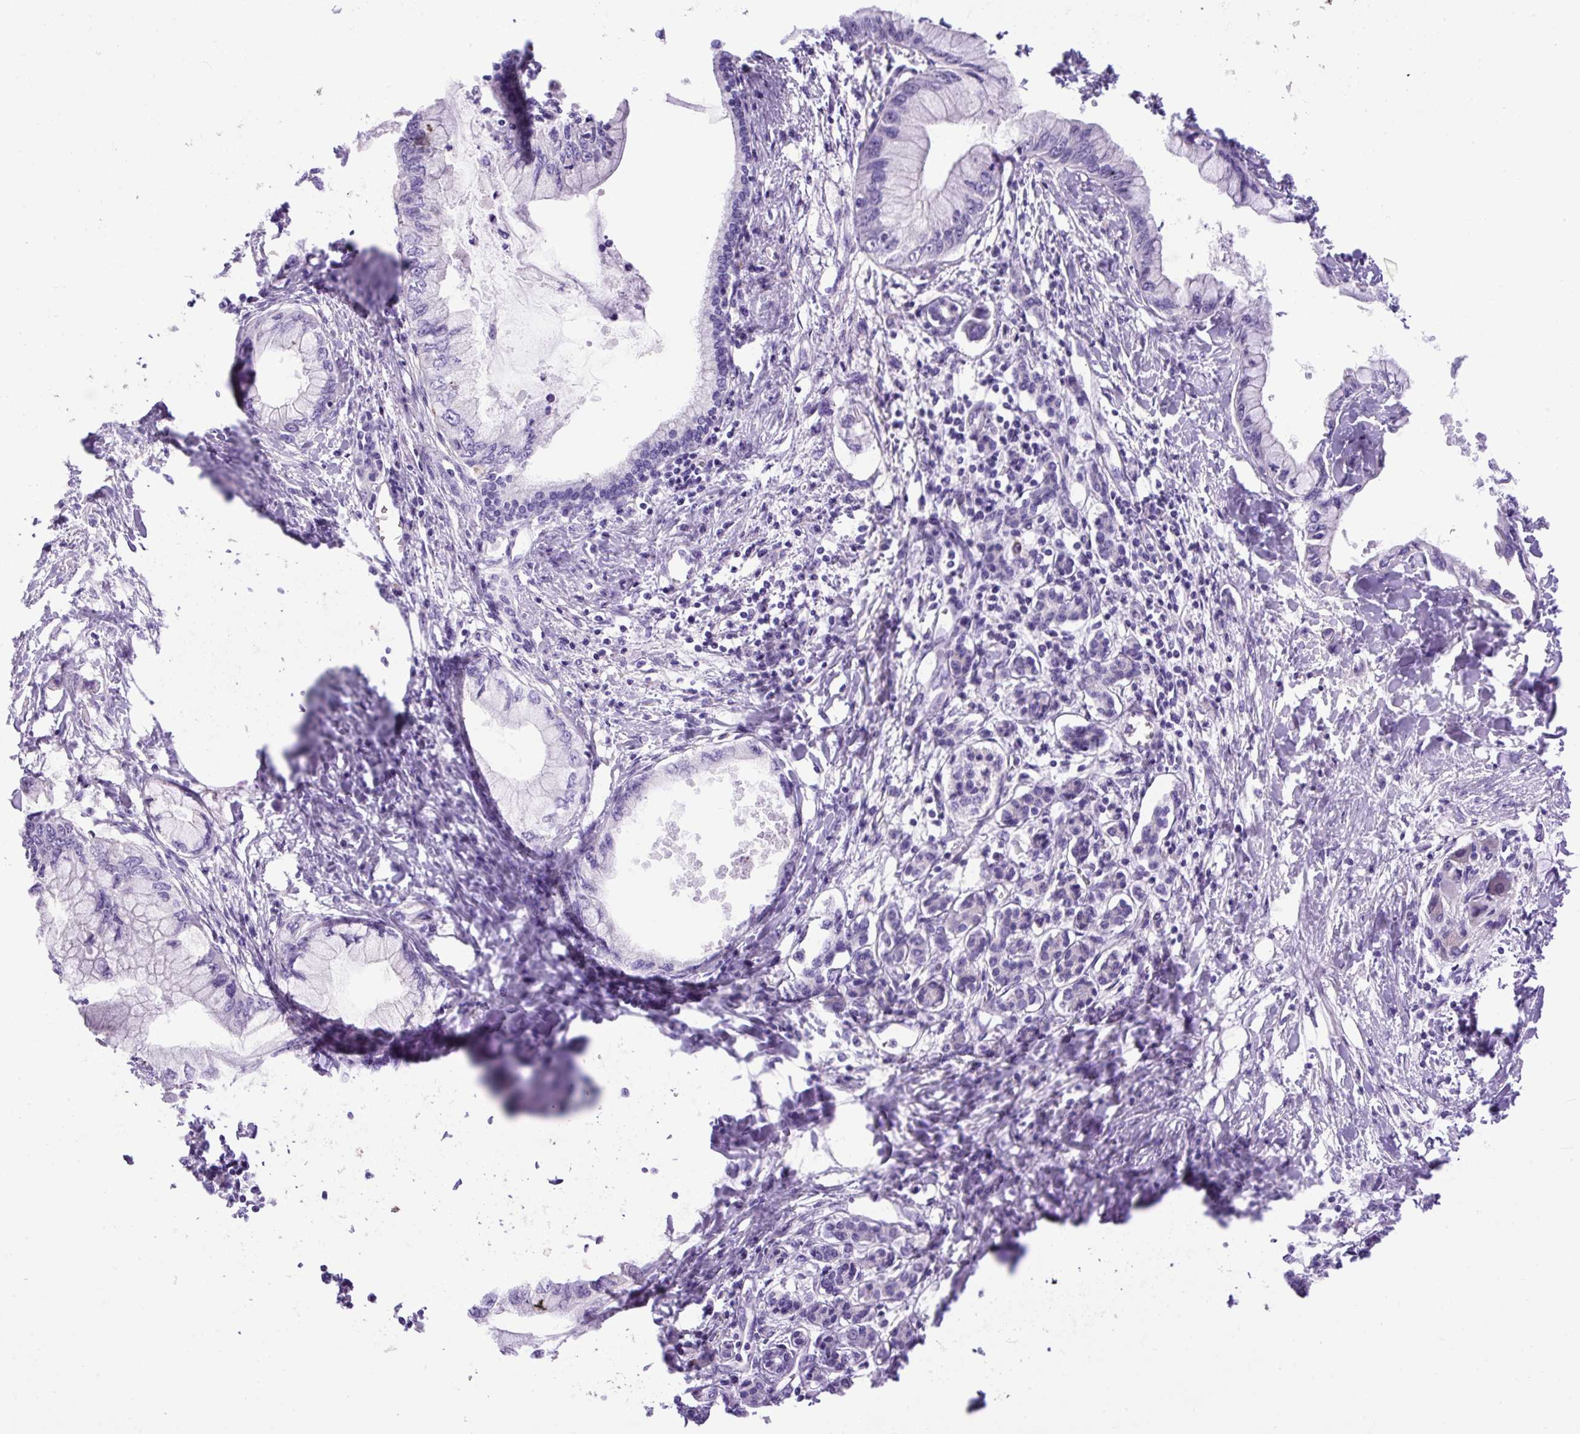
{"staining": {"intensity": "negative", "quantity": "none", "location": "none"}, "tissue": "pancreatic cancer", "cell_type": "Tumor cells", "image_type": "cancer", "snomed": [{"axis": "morphology", "description": "Adenocarcinoma, NOS"}, {"axis": "topography", "description": "Pancreas"}], "caption": "Human pancreatic cancer stained for a protein using immunohistochemistry (IHC) reveals no expression in tumor cells.", "gene": "SPTBN5", "patient": {"sex": "male", "age": 48}}